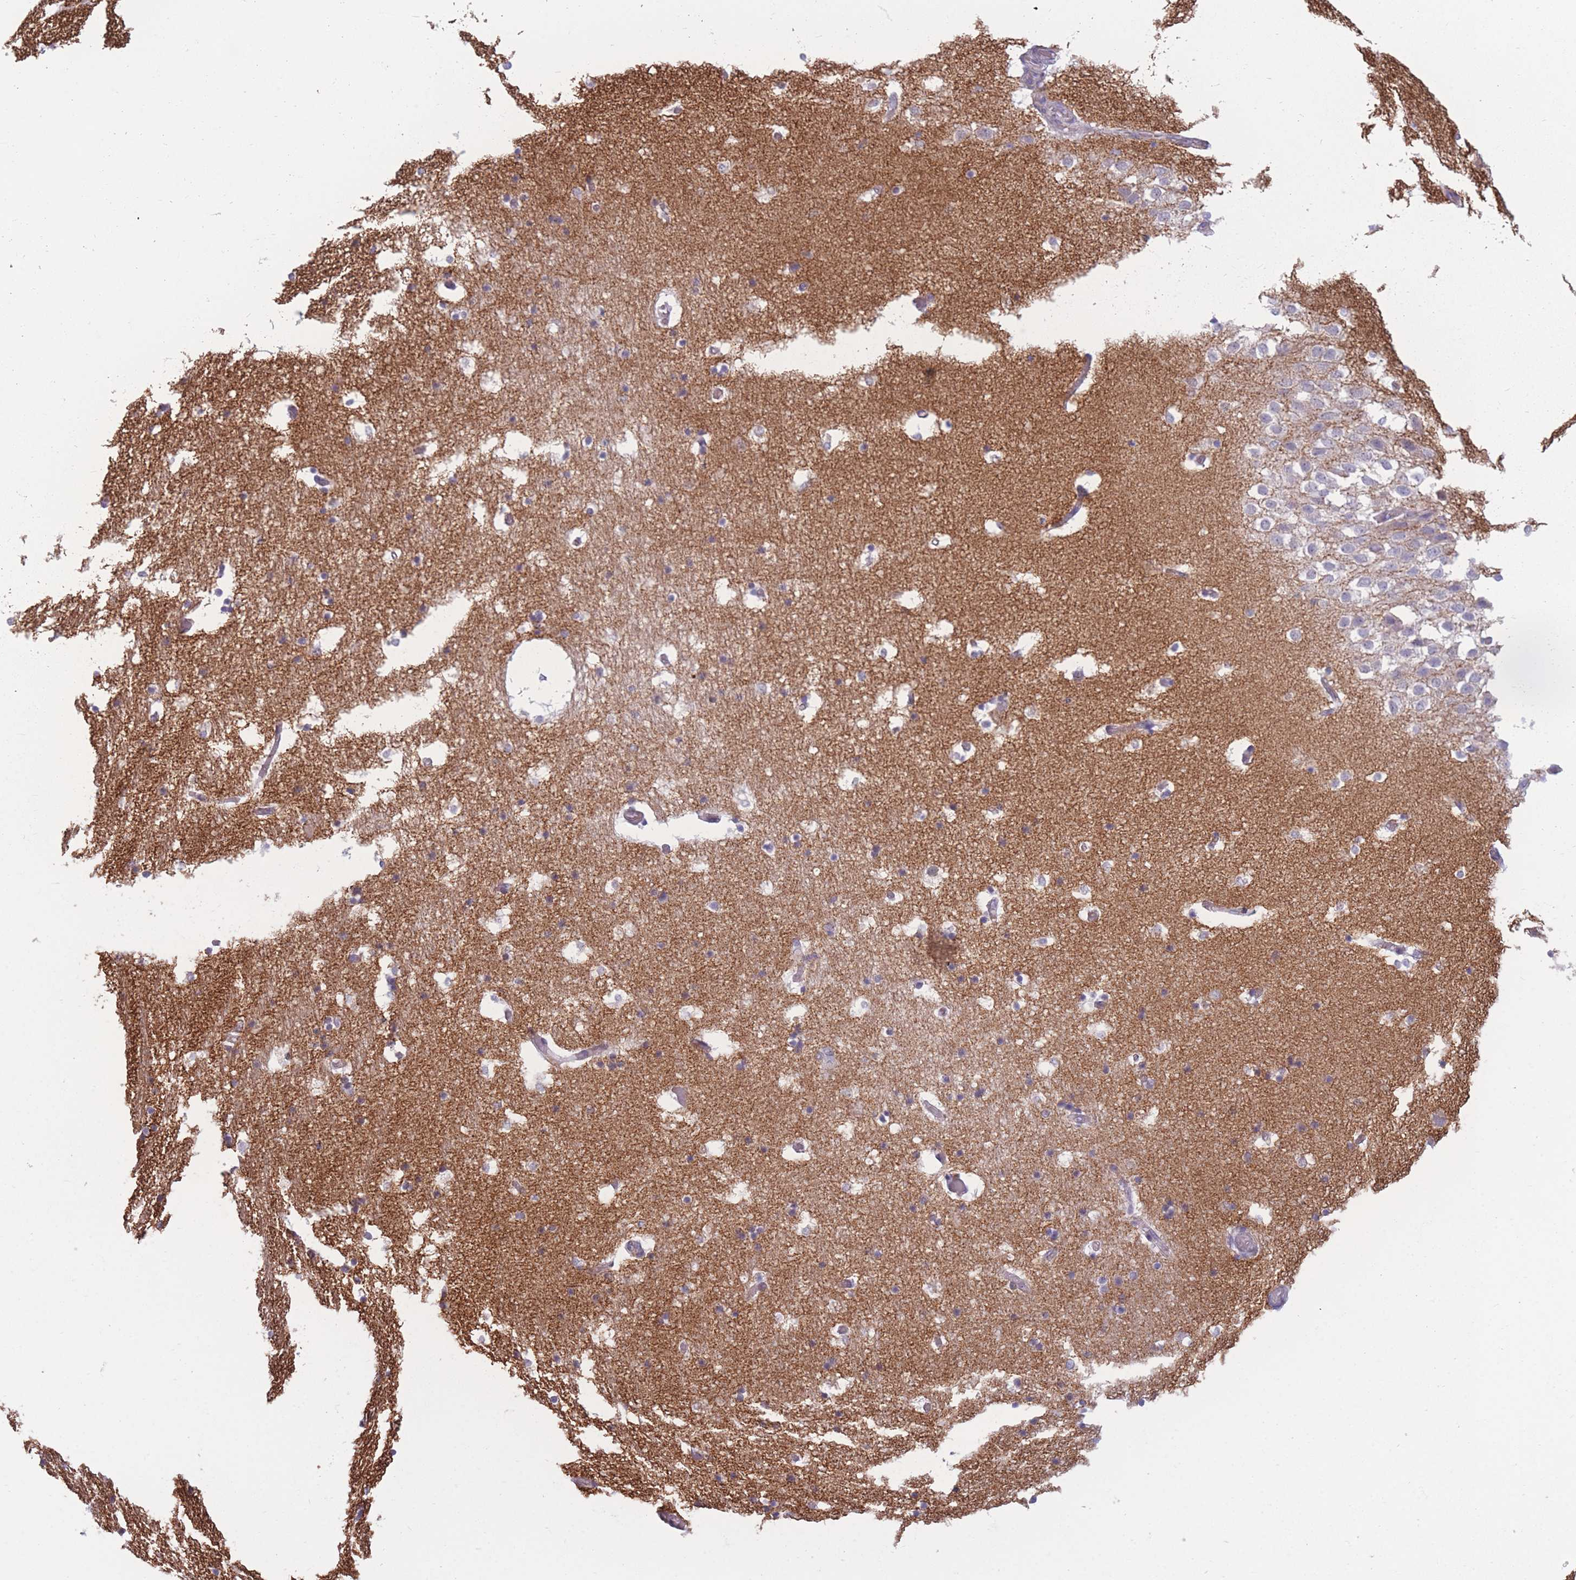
{"staining": {"intensity": "negative", "quantity": "none", "location": "none"}, "tissue": "hippocampus", "cell_type": "Glial cells", "image_type": "normal", "snomed": [{"axis": "morphology", "description": "Normal tissue, NOS"}, {"axis": "topography", "description": "Hippocampus"}], "caption": "The photomicrograph demonstrates no staining of glial cells in normal hippocampus. (Brightfield microscopy of DAB (3,3'-diaminobenzidine) IHC at high magnification).", "gene": "COL27A1", "patient": {"sex": "female", "age": 52}}